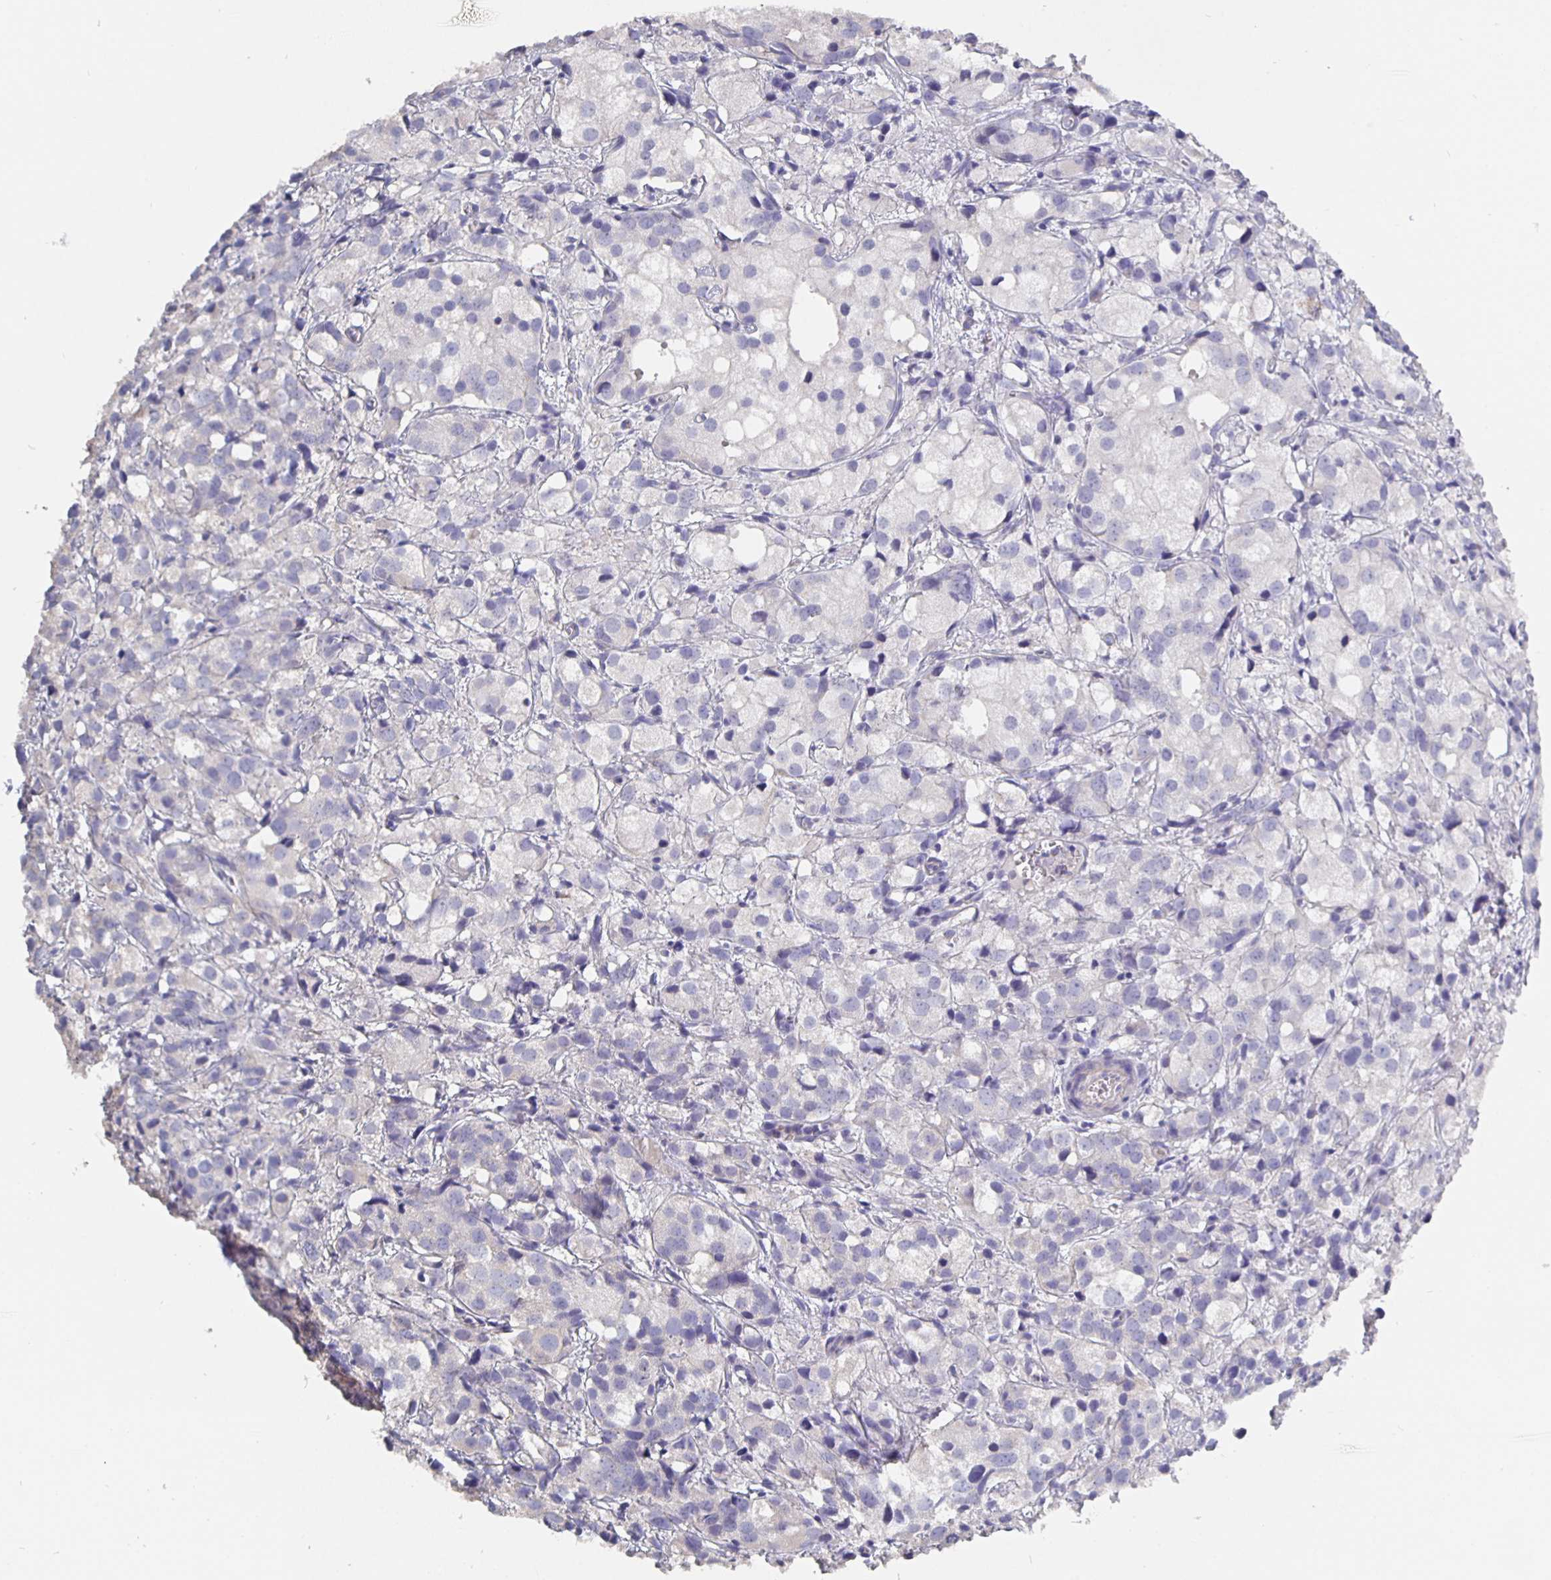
{"staining": {"intensity": "negative", "quantity": "none", "location": "none"}, "tissue": "prostate cancer", "cell_type": "Tumor cells", "image_type": "cancer", "snomed": [{"axis": "morphology", "description": "Adenocarcinoma, High grade"}, {"axis": "topography", "description": "Prostate"}], "caption": "Immunohistochemistry (IHC) of prostate high-grade adenocarcinoma demonstrates no staining in tumor cells.", "gene": "CFAP74", "patient": {"sex": "male", "age": 86}}